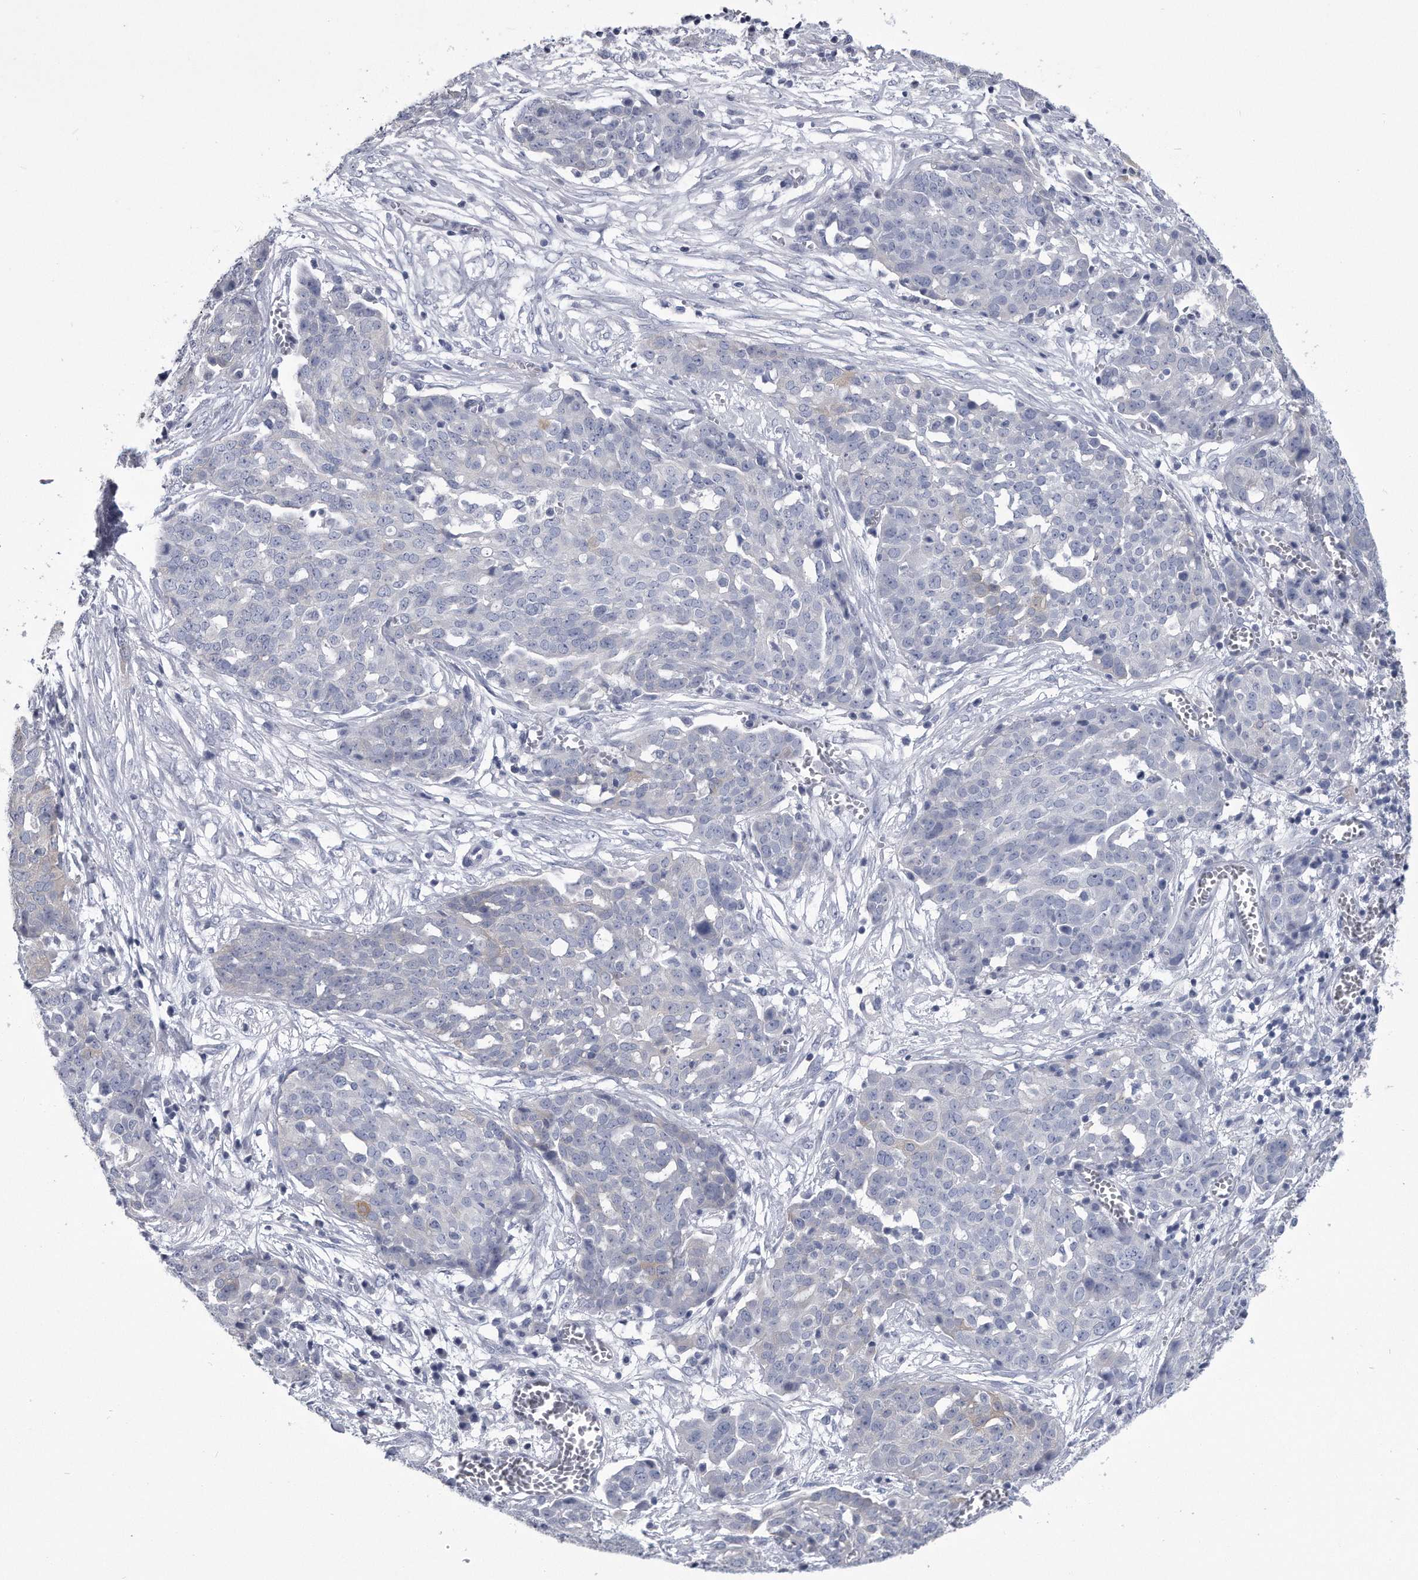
{"staining": {"intensity": "negative", "quantity": "none", "location": "none"}, "tissue": "ovarian cancer", "cell_type": "Tumor cells", "image_type": "cancer", "snomed": [{"axis": "morphology", "description": "Cystadenocarcinoma, serous, NOS"}, {"axis": "topography", "description": "Soft tissue"}, {"axis": "topography", "description": "Ovary"}], "caption": "There is no significant positivity in tumor cells of serous cystadenocarcinoma (ovarian).", "gene": "PYGB", "patient": {"sex": "female", "age": 57}}